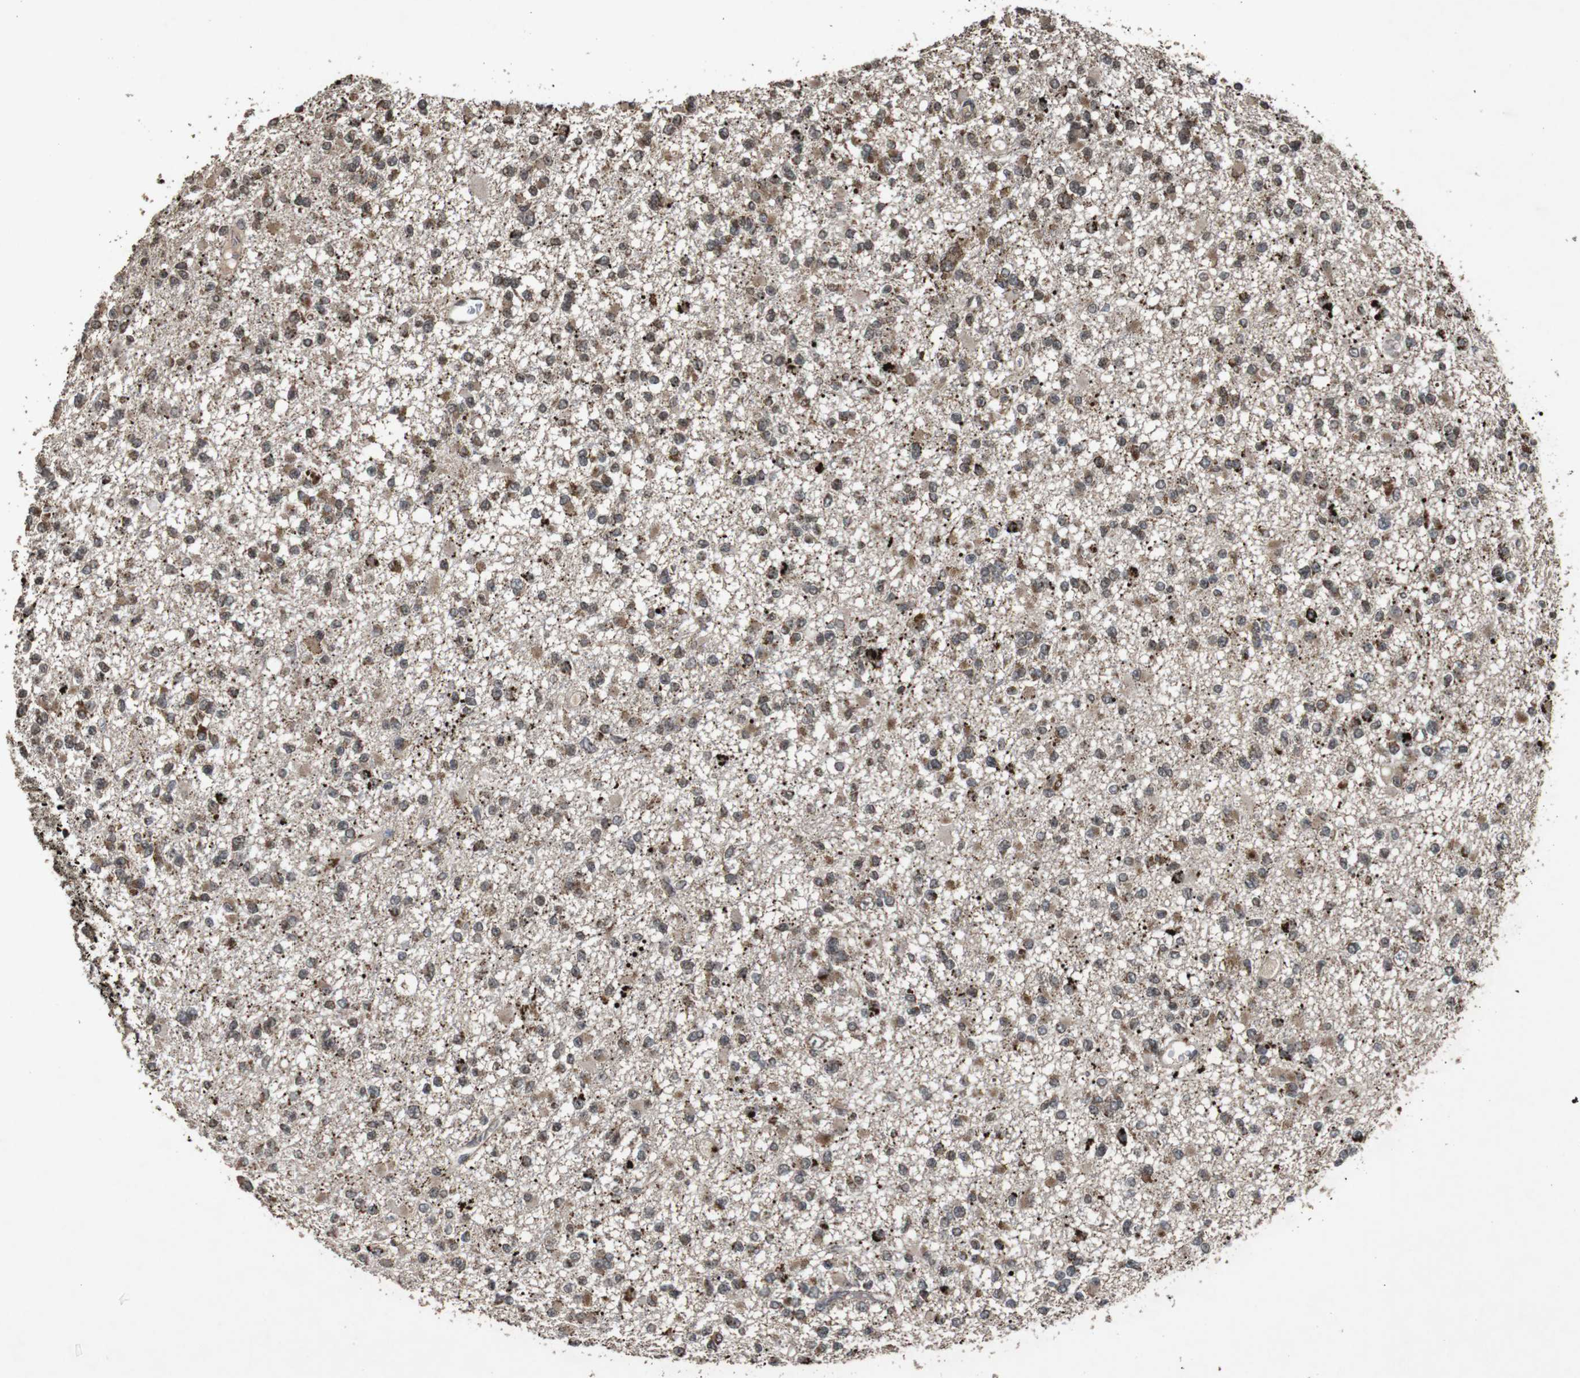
{"staining": {"intensity": "weak", "quantity": "25%-75%", "location": "cytoplasmic/membranous"}, "tissue": "glioma", "cell_type": "Tumor cells", "image_type": "cancer", "snomed": [{"axis": "morphology", "description": "Glioma, malignant, Low grade"}, {"axis": "topography", "description": "Brain"}], "caption": "A brown stain highlights weak cytoplasmic/membranous staining of a protein in human malignant low-grade glioma tumor cells. Ihc stains the protein in brown and the nuclei are stained blue.", "gene": "SORL1", "patient": {"sex": "female", "age": 22}}